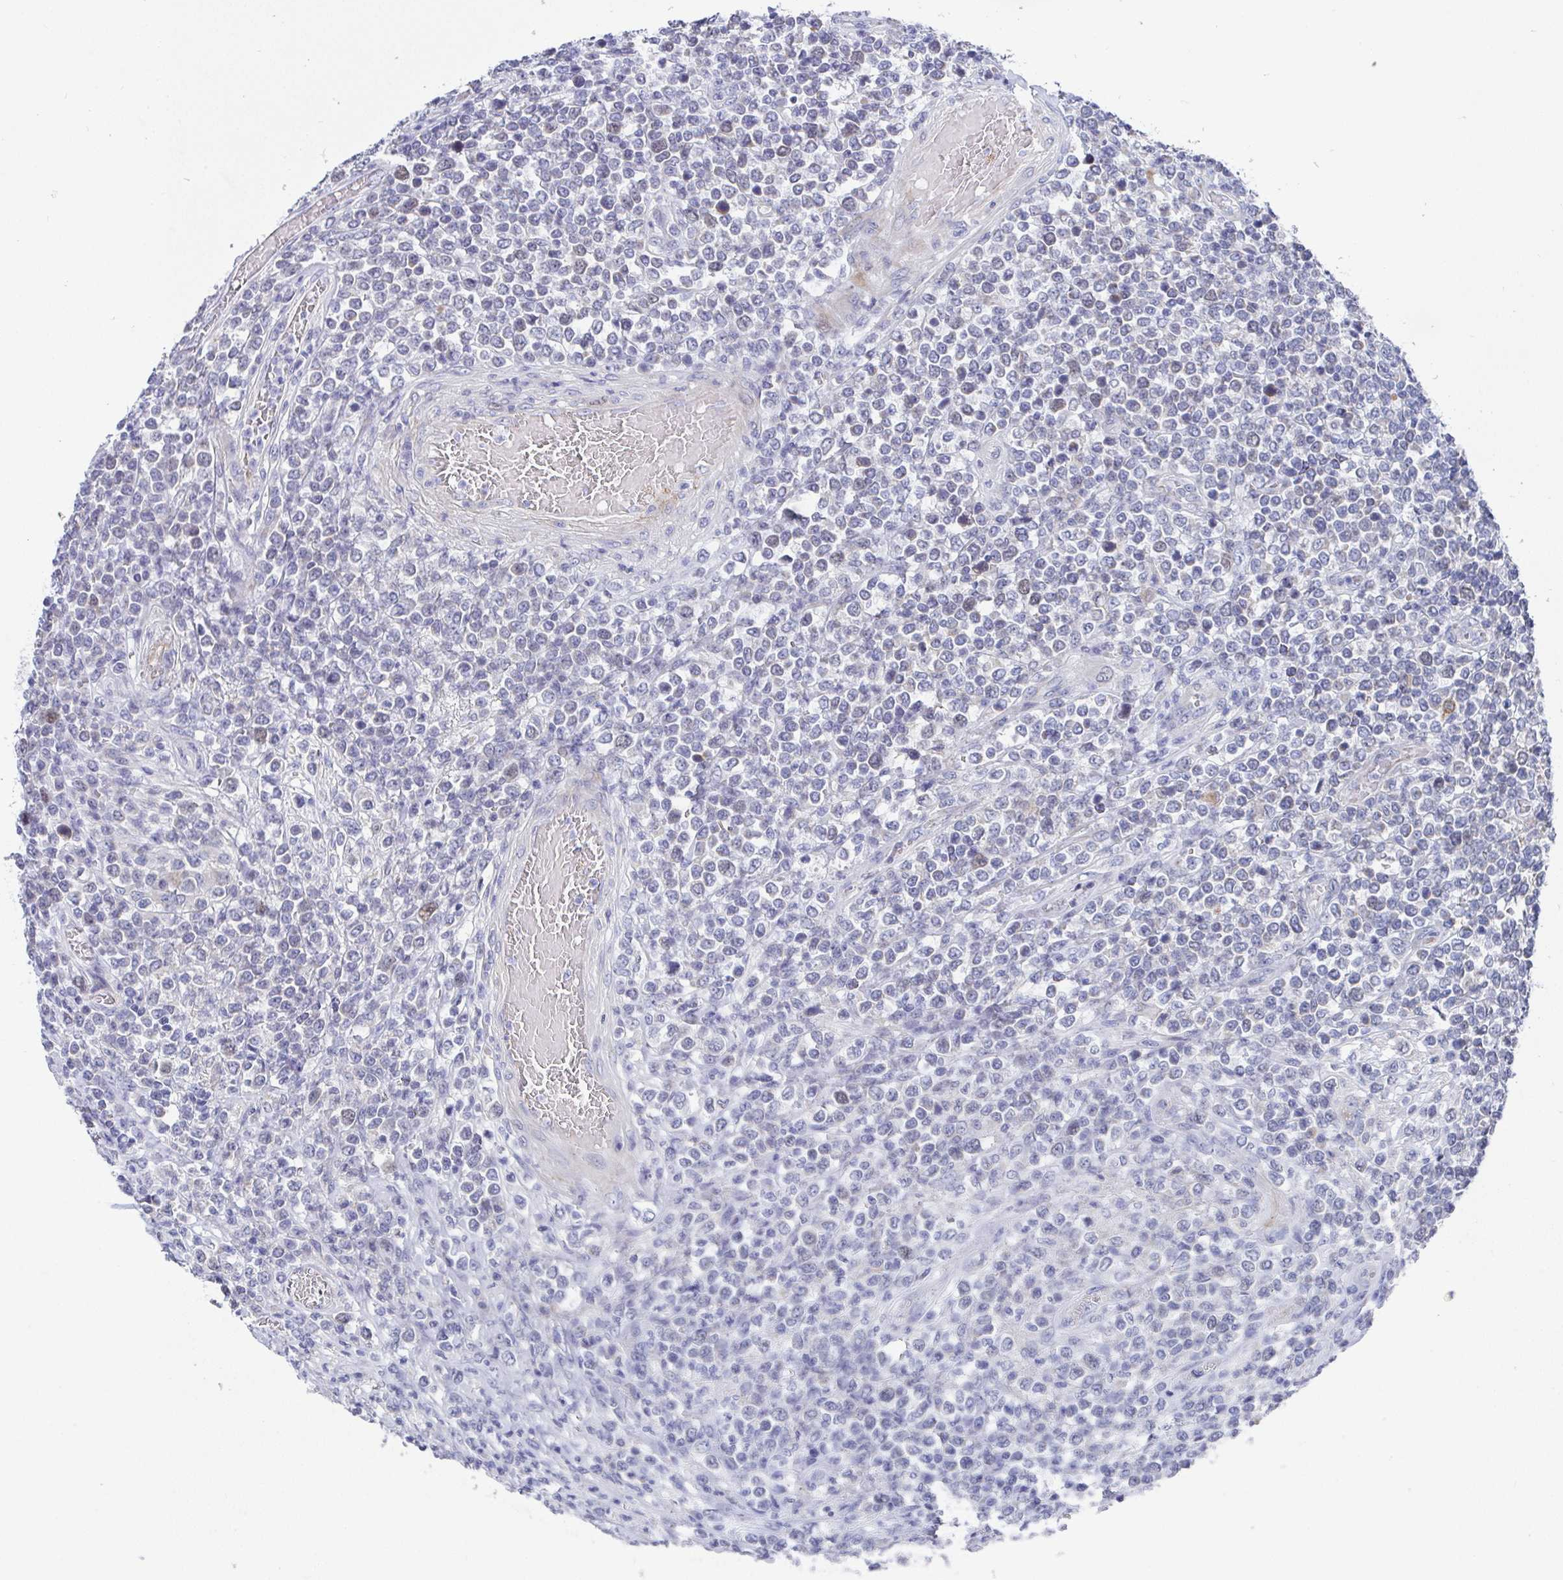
{"staining": {"intensity": "weak", "quantity": "<25%", "location": "nuclear"}, "tissue": "lymphoma", "cell_type": "Tumor cells", "image_type": "cancer", "snomed": [{"axis": "morphology", "description": "Malignant lymphoma, non-Hodgkin's type, High grade"}, {"axis": "topography", "description": "Soft tissue"}], "caption": "Tumor cells are negative for brown protein staining in high-grade malignant lymphoma, non-Hodgkin's type.", "gene": "ATP5F1C", "patient": {"sex": "female", "age": 56}}